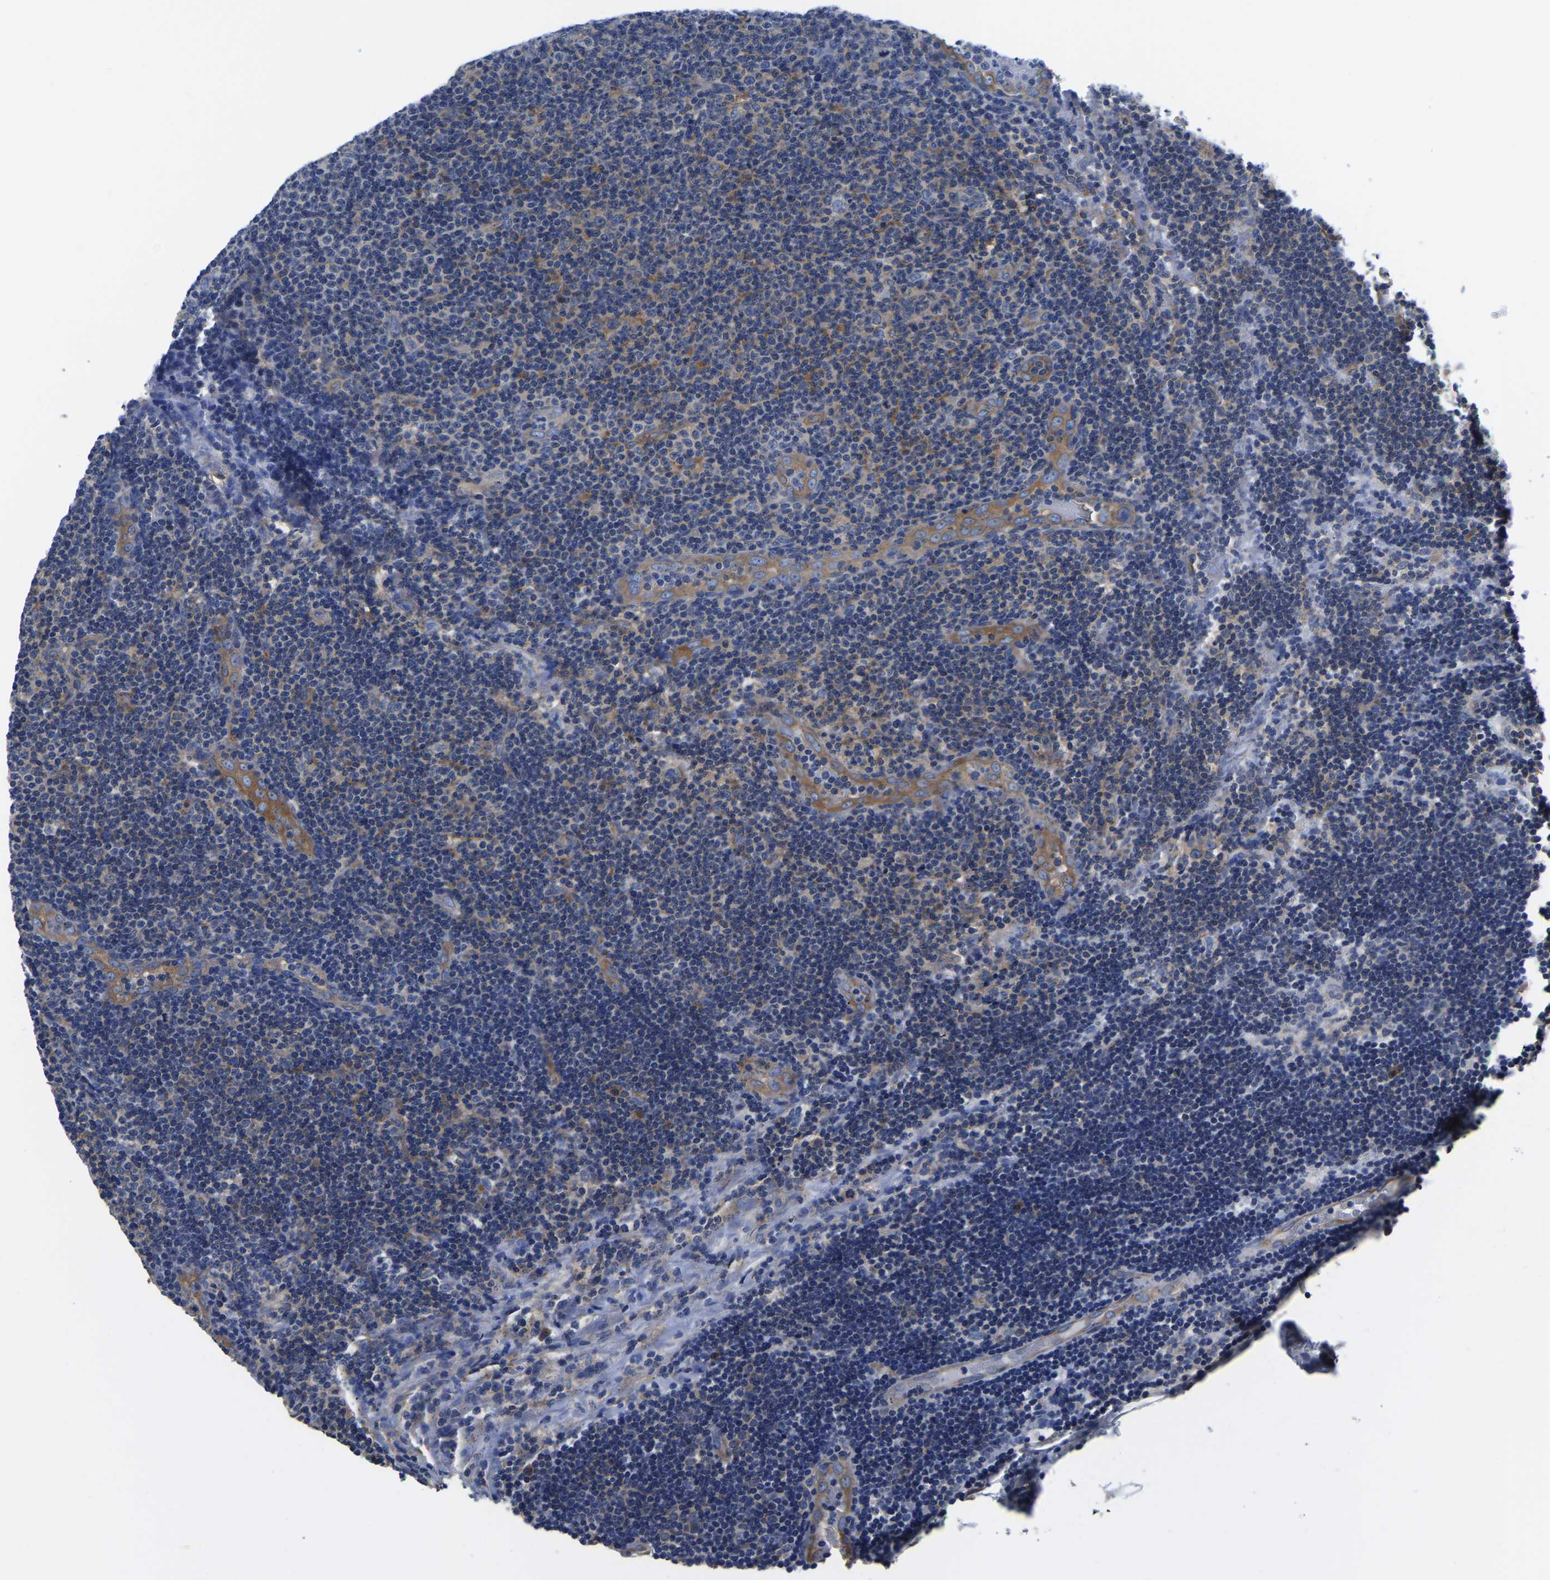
{"staining": {"intensity": "weak", "quantity": "<25%", "location": "cytoplasmic/membranous"}, "tissue": "lymphoma", "cell_type": "Tumor cells", "image_type": "cancer", "snomed": [{"axis": "morphology", "description": "Malignant lymphoma, non-Hodgkin's type, Low grade"}, {"axis": "topography", "description": "Lymph node"}], "caption": "The photomicrograph reveals no significant expression in tumor cells of lymphoma.", "gene": "TFG", "patient": {"sex": "male", "age": 83}}